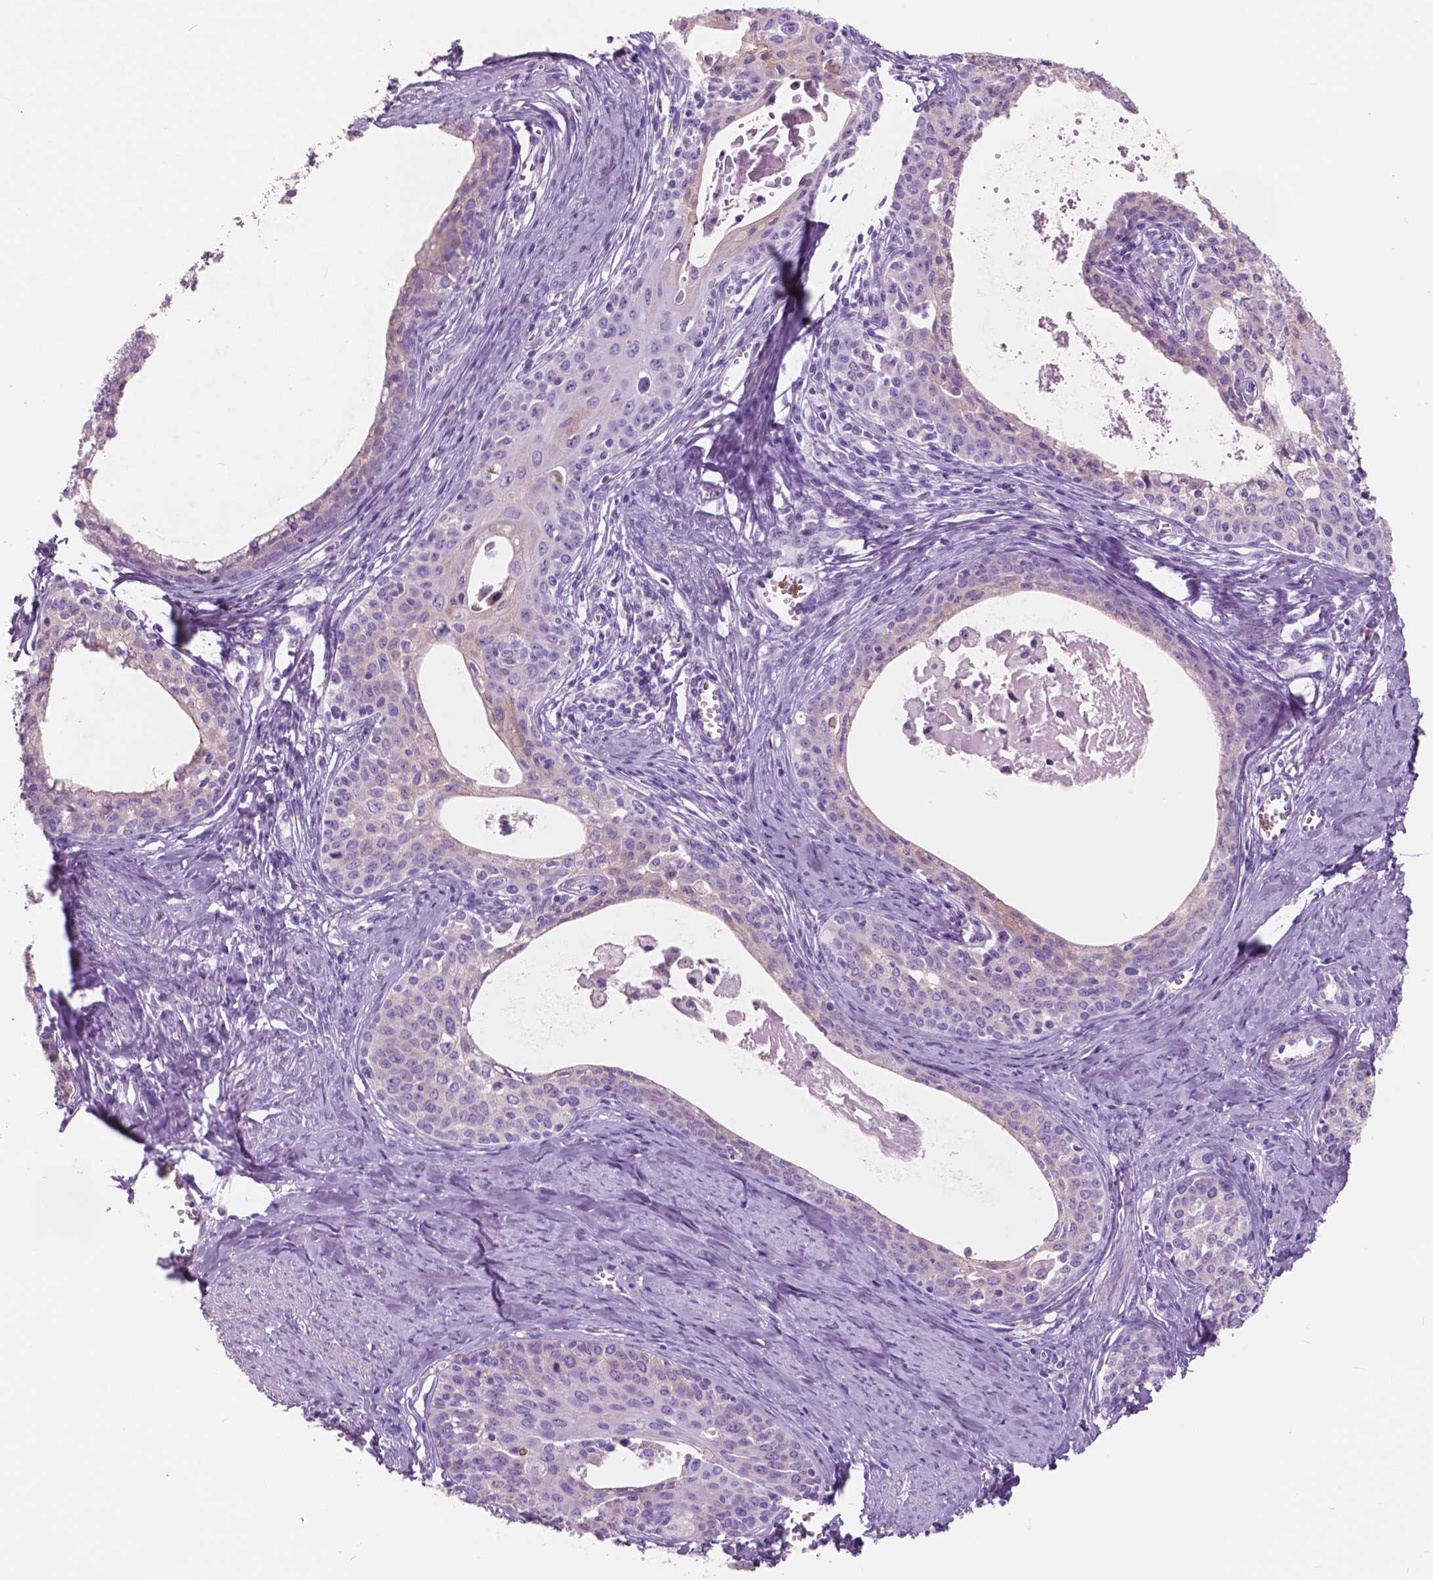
{"staining": {"intensity": "negative", "quantity": "none", "location": "none"}, "tissue": "cervical cancer", "cell_type": "Tumor cells", "image_type": "cancer", "snomed": [{"axis": "morphology", "description": "Squamous cell carcinoma, NOS"}, {"axis": "morphology", "description": "Adenocarcinoma, NOS"}, {"axis": "topography", "description": "Cervix"}], "caption": "High magnification brightfield microscopy of cervical adenocarcinoma stained with DAB (brown) and counterstained with hematoxylin (blue): tumor cells show no significant staining.", "gene": "CUZD1", "patient": {"sex": "female", "age": 52}}